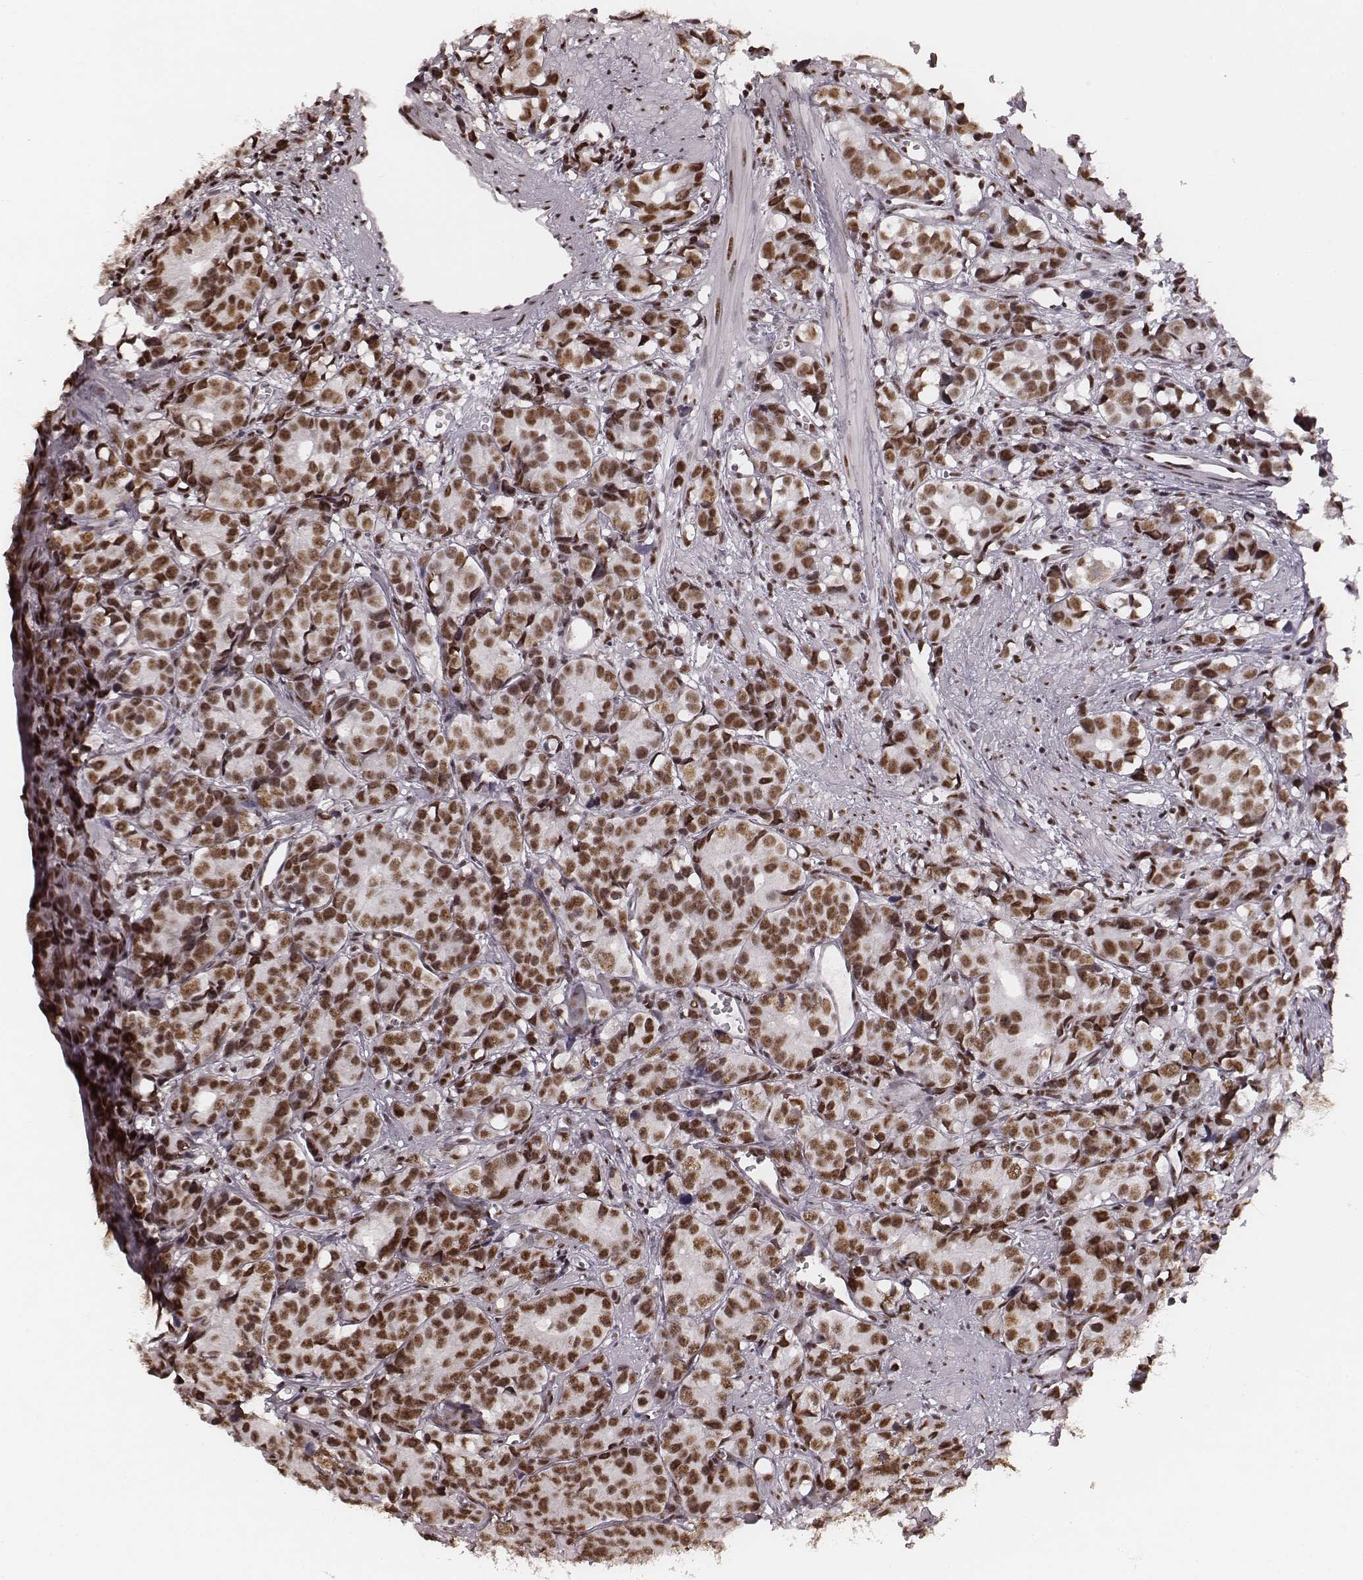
{"staining": {"intensity": "moderate", "quantity": ">75%", "location": "nuclear"}, "tissue": "prostate cancer", "cell_type": "Tumor cells", "image_type": "cancer", "snomed": [{"axis": "morphology", "description": "Adenocarcinoma, High grade"}, {"axis": "topography", "description": "Prostate"}], "caption": "Prostate cancer (adenocarcinoma (high-grade)) was stained to show a protein in brown. There is medium levels of moderate nuclear positivity in approximately >75% of tumor cells.", "gene": "LUC7L", "patient": {"sex": "male", "age": 77}}